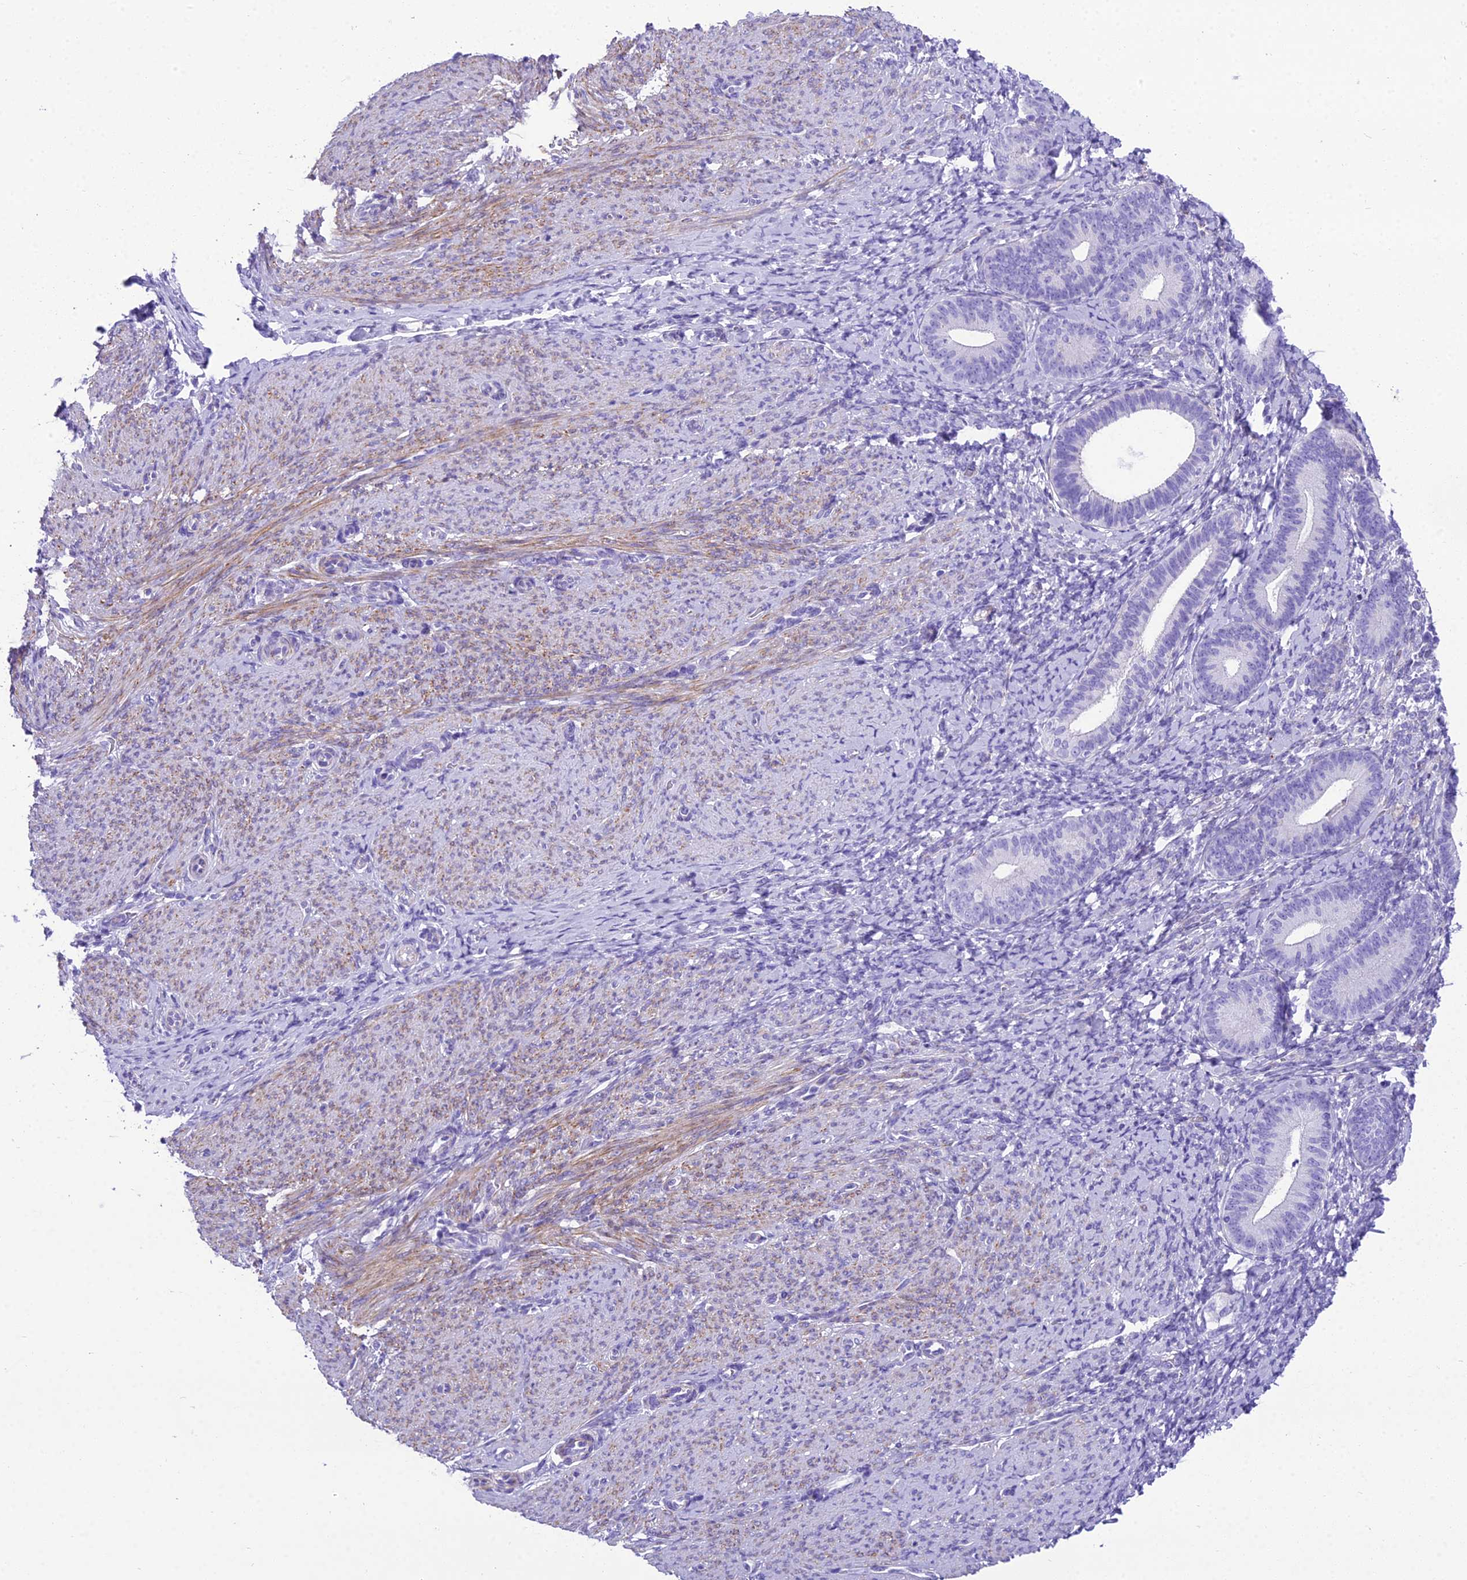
{"staining": {"intensity": "negative", "quantity": "none", "location": "none"}, "tissue": "endometrium", "cell_type": "Cells in endometrial stroma", "image_type": "normal", "snomed": [{"axis": "morphology", "description": "Normal tissue, NOS"}, {"axis": "topography", "description": "Endometrium"}], "caption": "IHC micrograph of benign human endometrium stained for a protein (brown), which shows no expression in cells in endometrial stroma. The staining is performed using DAB brown chromogen with nuclei counter-stained in using hematoxylin.", "gene": "GFRA1", "patient": {"sex": "female", "age": 65}}